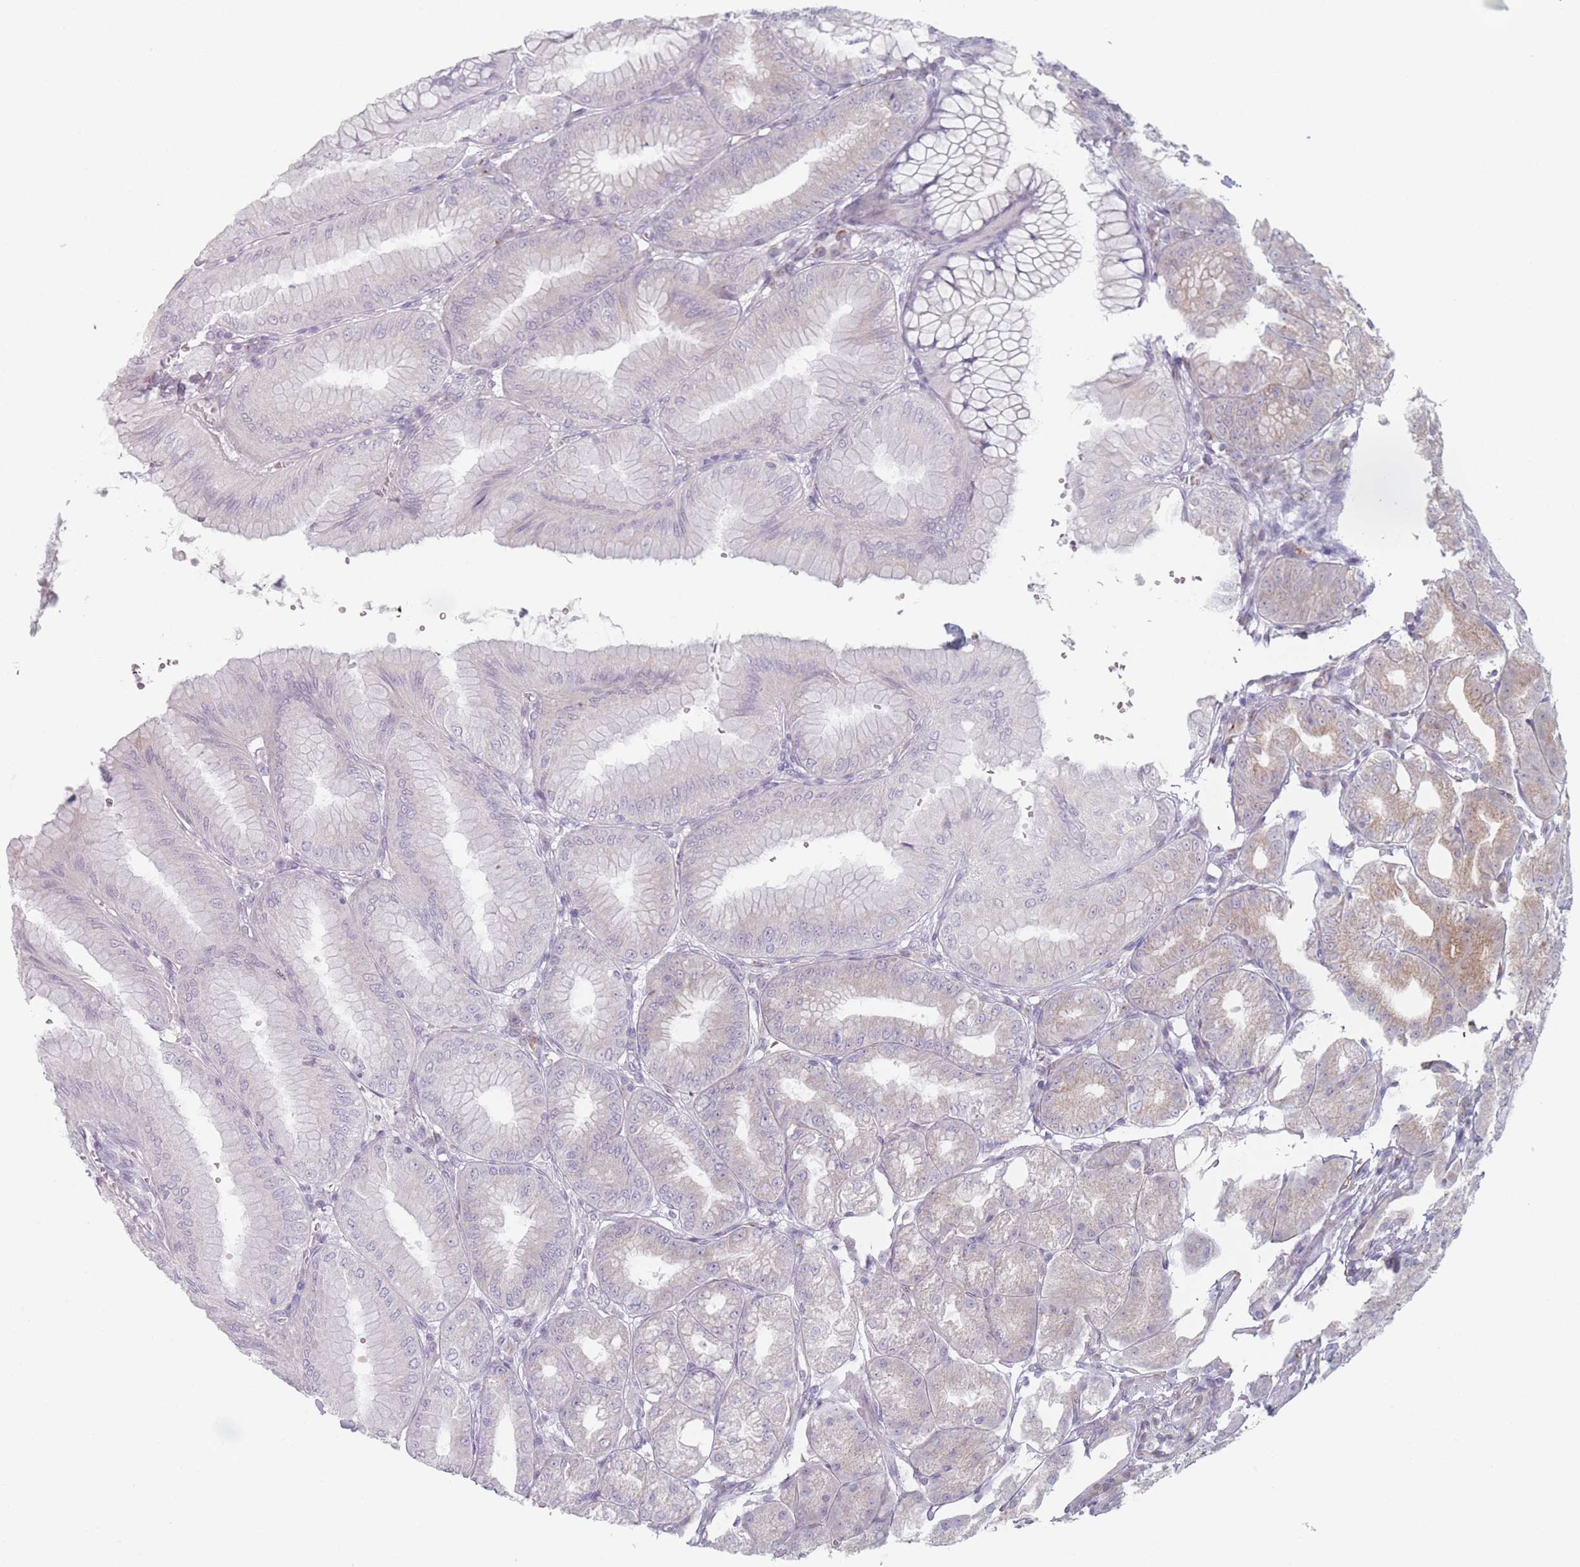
{"staining": {"intensity": "weak", "quantity": "<25%", "location": "cytoplasmic/membranous"}, "tissue": "stomach", "cell_type": "Glandular cells", "image_type": "normal", "snomed": [{"axis": "morphology", "description": "Normal tissue, NOS"}, {"axis": "topography", "description": "Stomach, lower"}], "caption": "IHC of normal human stomach exhibits no expression in glandular cells.", "gene": "RNF4", "patient": {"sex": "male", "age": 71}}